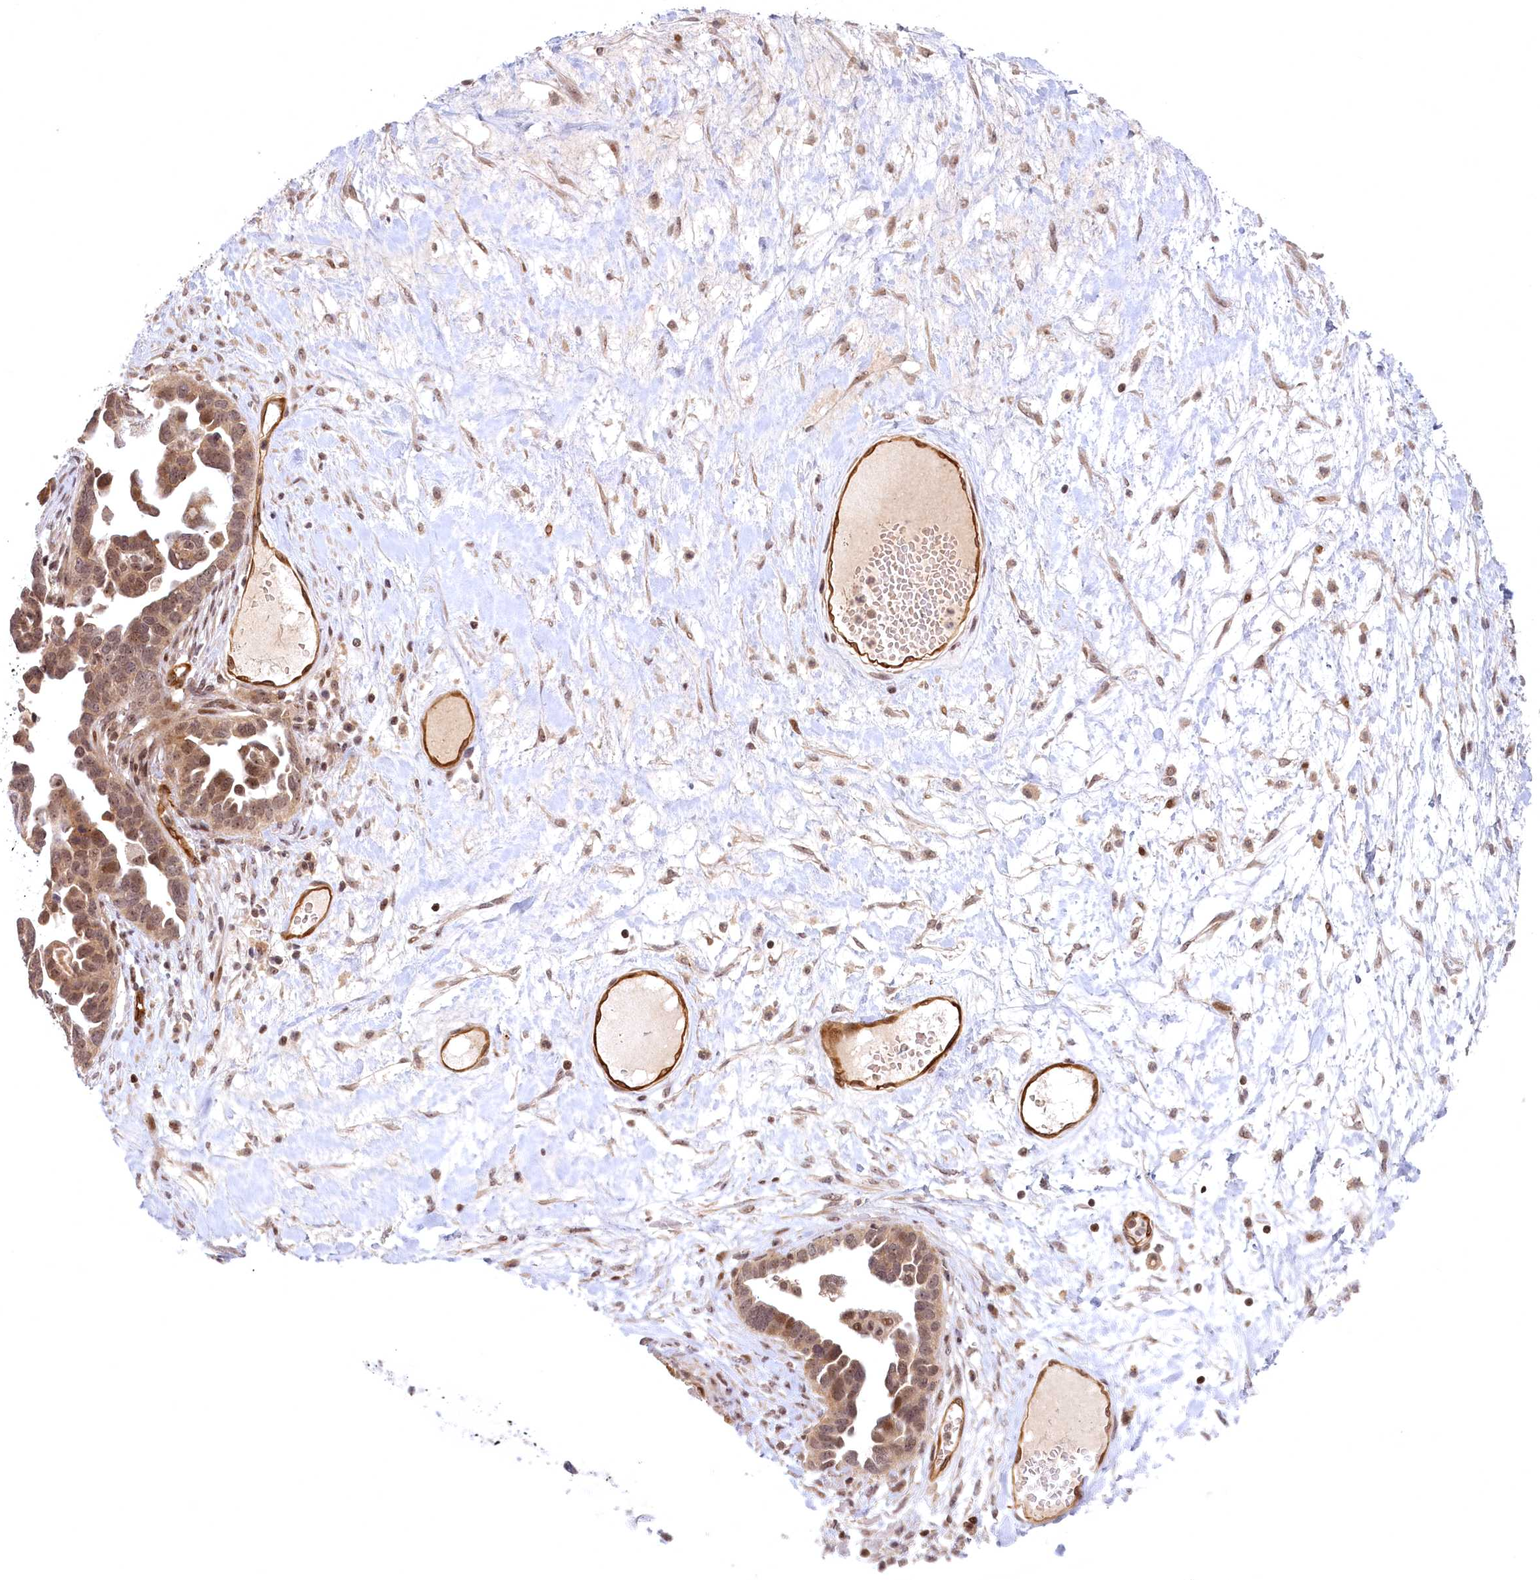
{"staining": {"intensity": "moderate", "quantity": ">75%", "location": "nuclear"}, "tissue": "ovarian cancer", "cell_type": "Tumor cells", "image_type": "cancer", "snomed": [{"axis": "morphology", "description": "Cystadenocarcinoma, serous, NOS"}, {"axis": "topography", "description": "Ovary"}], "caption": "Moderate nuclear staining is present in approximately >75% of tumor cells in ovarian cancer.", "gene": "SNRK", "patient": {"sex": "female", "age": 54}}